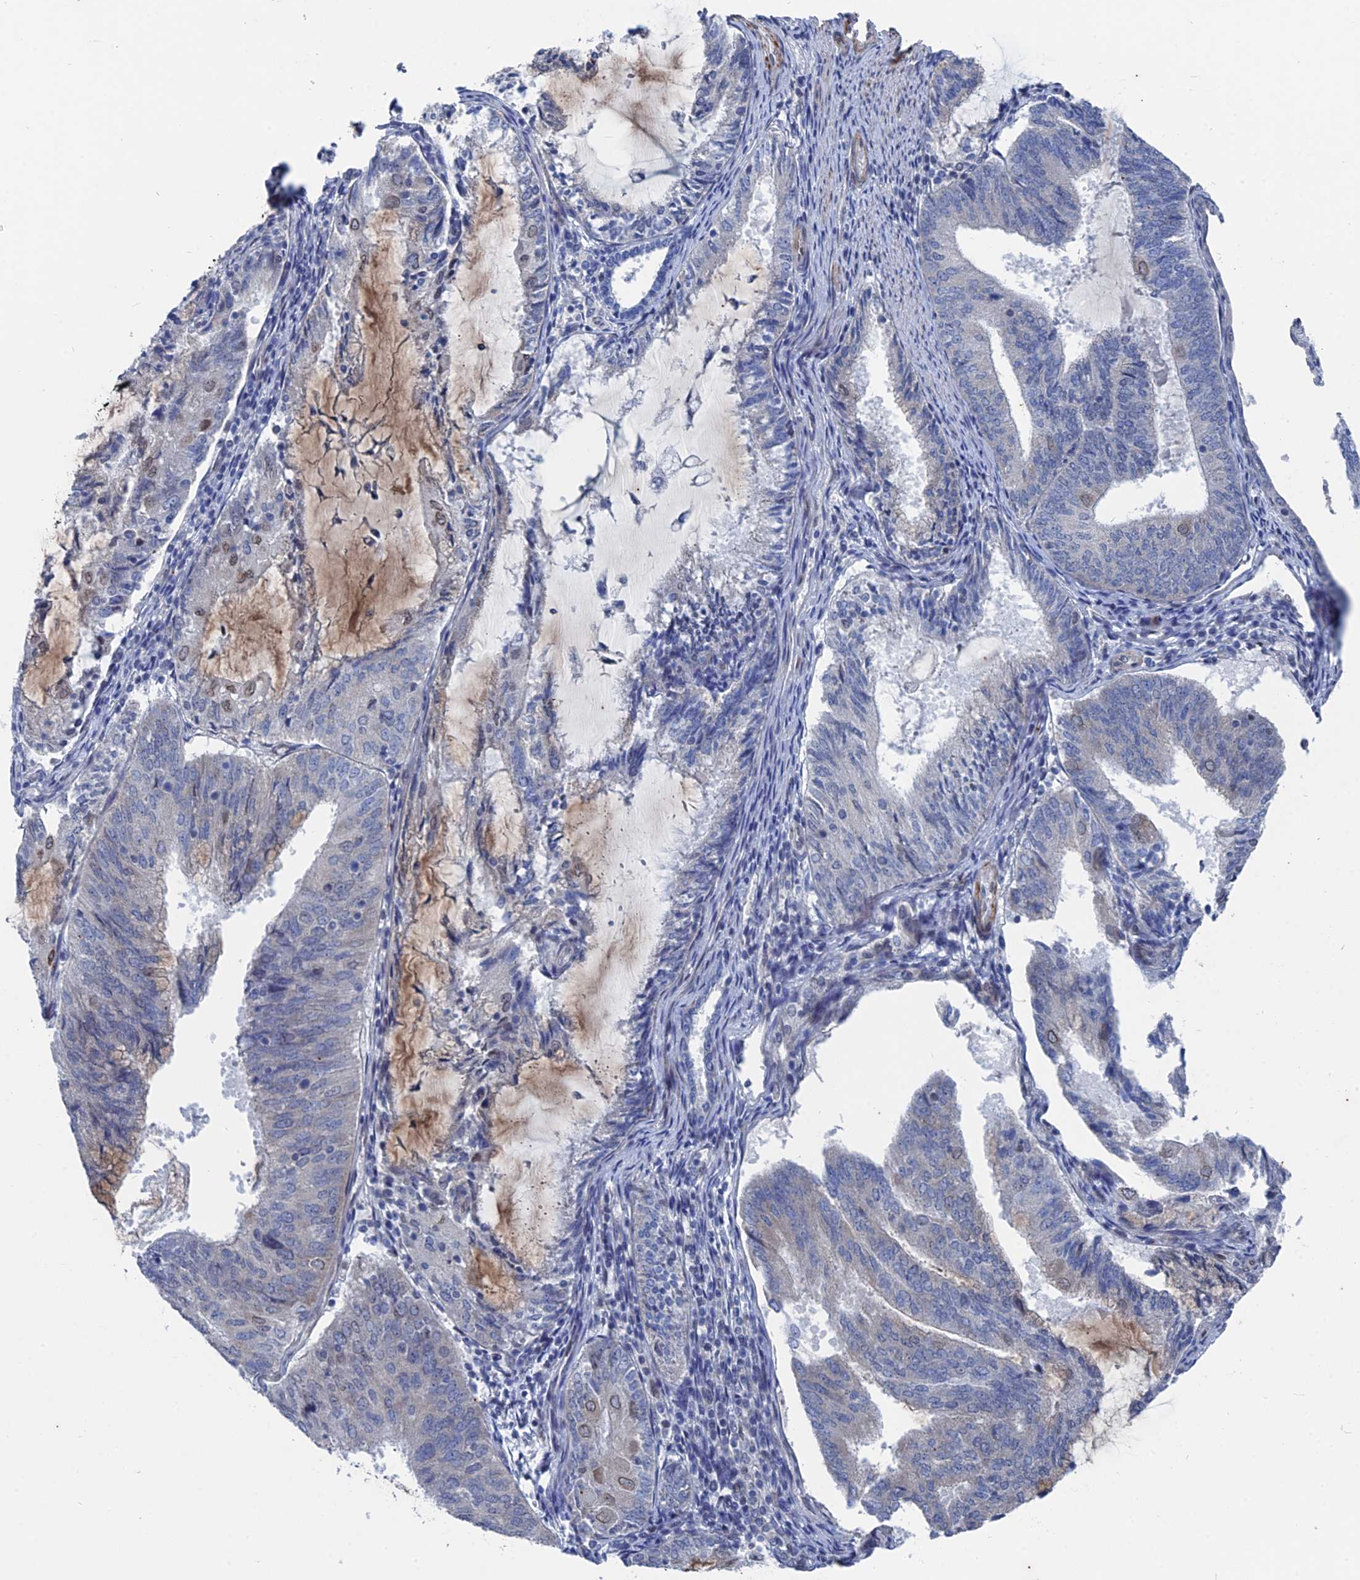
{"staining": {"intensity": "moderate", "quantity": "<25%", "location": "nuclear"}, "tissue": "endometrial cancer", "cell_type": "Tumor cells", "image_type": "cancer", "snomed": [{"axis": "morphology", "description": "Adenocarcinoma, NOS"}, {"axis": "topography", "description": "Endometrium"}], "caption": "A brown stain highlights moderate nuclear expression of a protein in human adenocarcinoma (endometrial) tumor cells.", "gene": "MTRF1", "patient": {"sex": "female", "age": 81}}